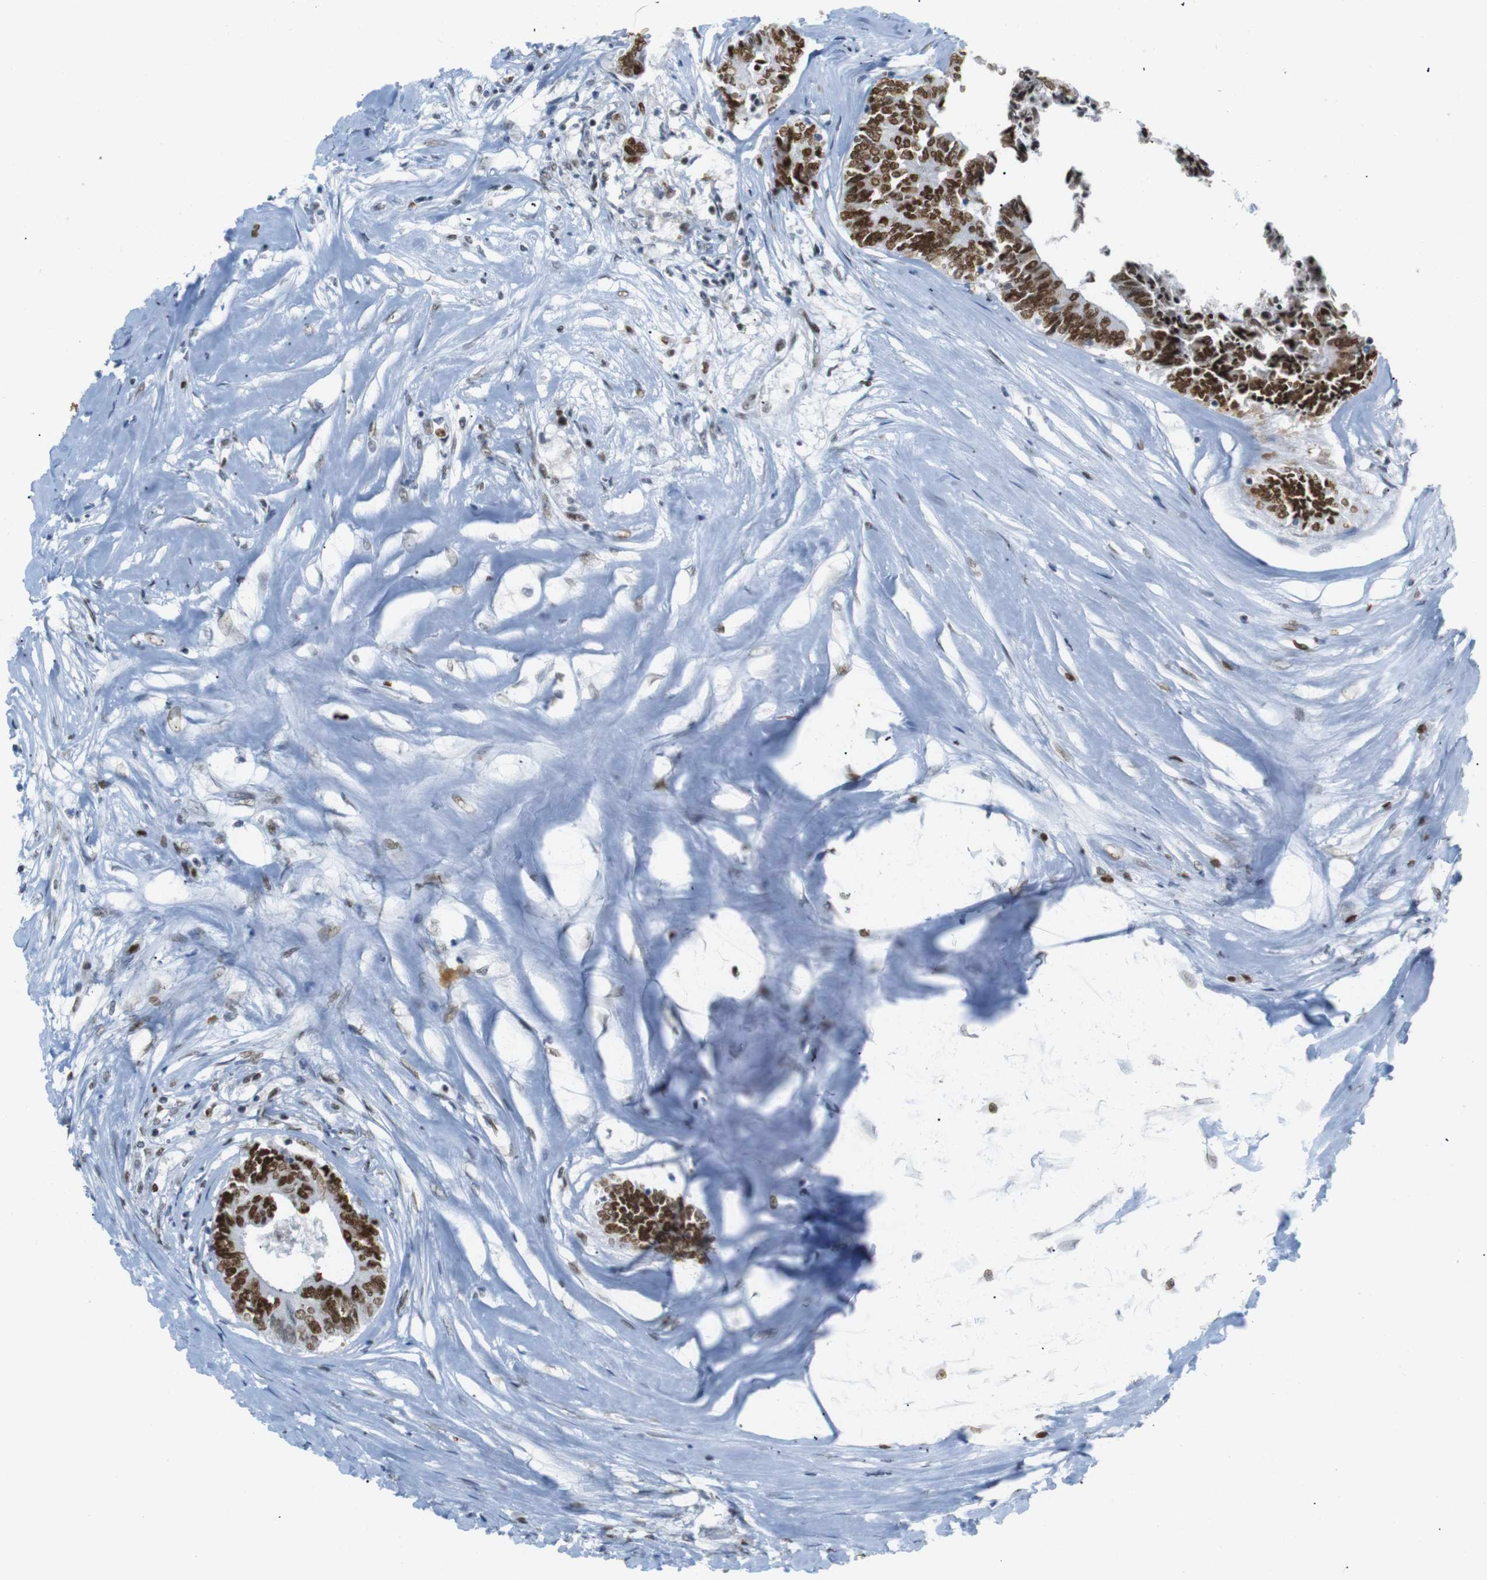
{"staining": {"intensity": "strong", "quantity": ">75%", "location": "nuclear"}, "tissue": "colorectal cancer", "cell_type": "Tumor cells", "image_type": "cancer", "snomed": [{"axis": "morphology", "description": "Adenocarcinoma, NOS"}, {"axis": "topography", "description": "Rectum"}], "caption": "Strong nuclear staining for a protein is seen in approximately >75% of tumor cells of adenocarcinoma (colorectal) using IHC.", "gene": "RIOX2", "patient": {"sex": "male", "age": 63}}